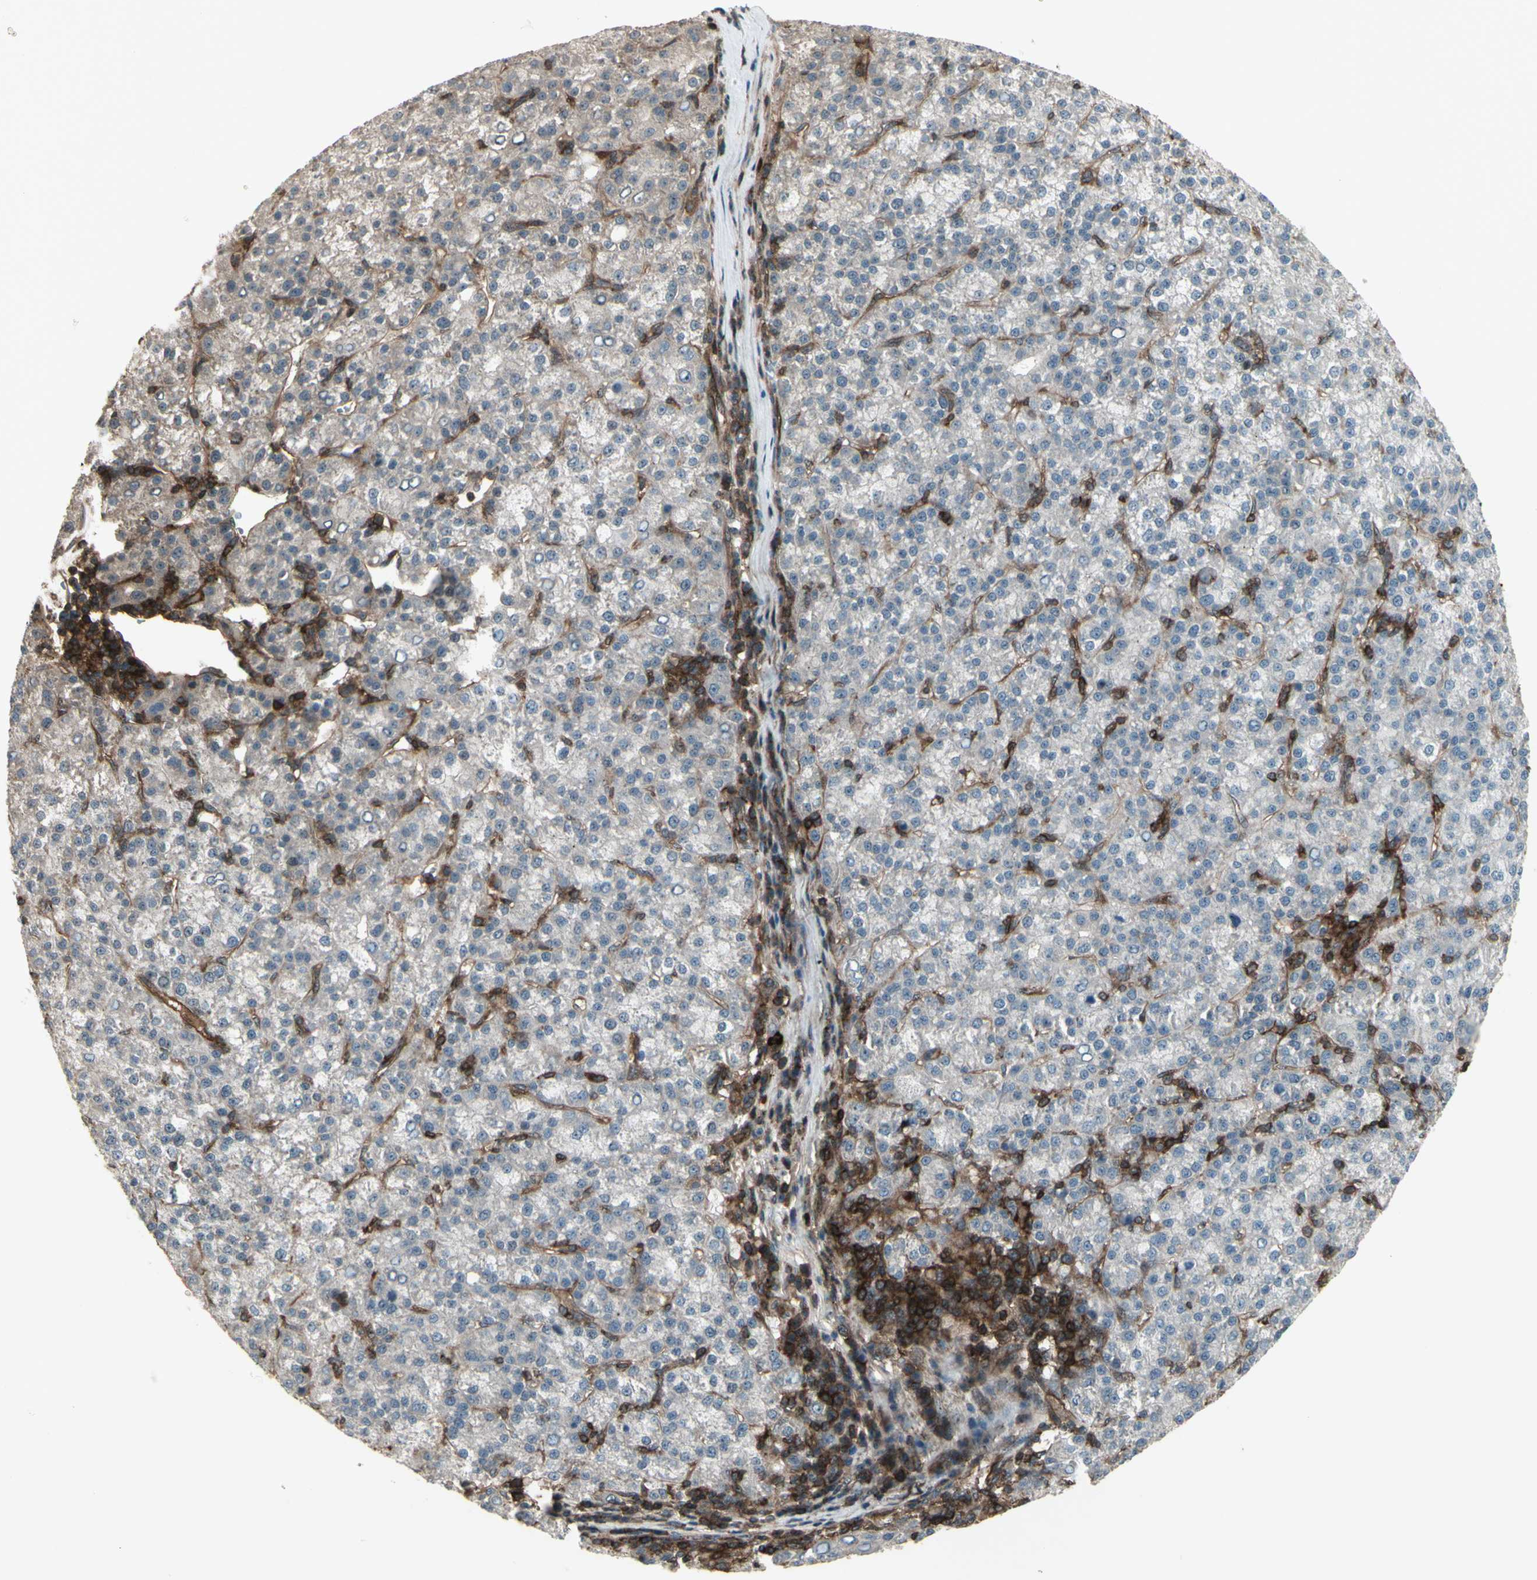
{"staining": {"intensity": "weak", "quantity": "<25%", "location": "cytoplasmic/membranous"}, "tissue": "liver cancer", "cell_type": "Tumor cells", "image_type": "cancer", "snomed": [{"axis": "morphology", "description": "Carcinoma, Hepatocellular, NOS"}, {"axis": "topography", "description": "Liver"}], "caption": "Liver hepatocellular carcinoma stained for a protein using immunohistochemistry (IHC) shows no expression tumor cells.", "gene": "FXYD5", "patient": {"sex": "female", "age": 58}}